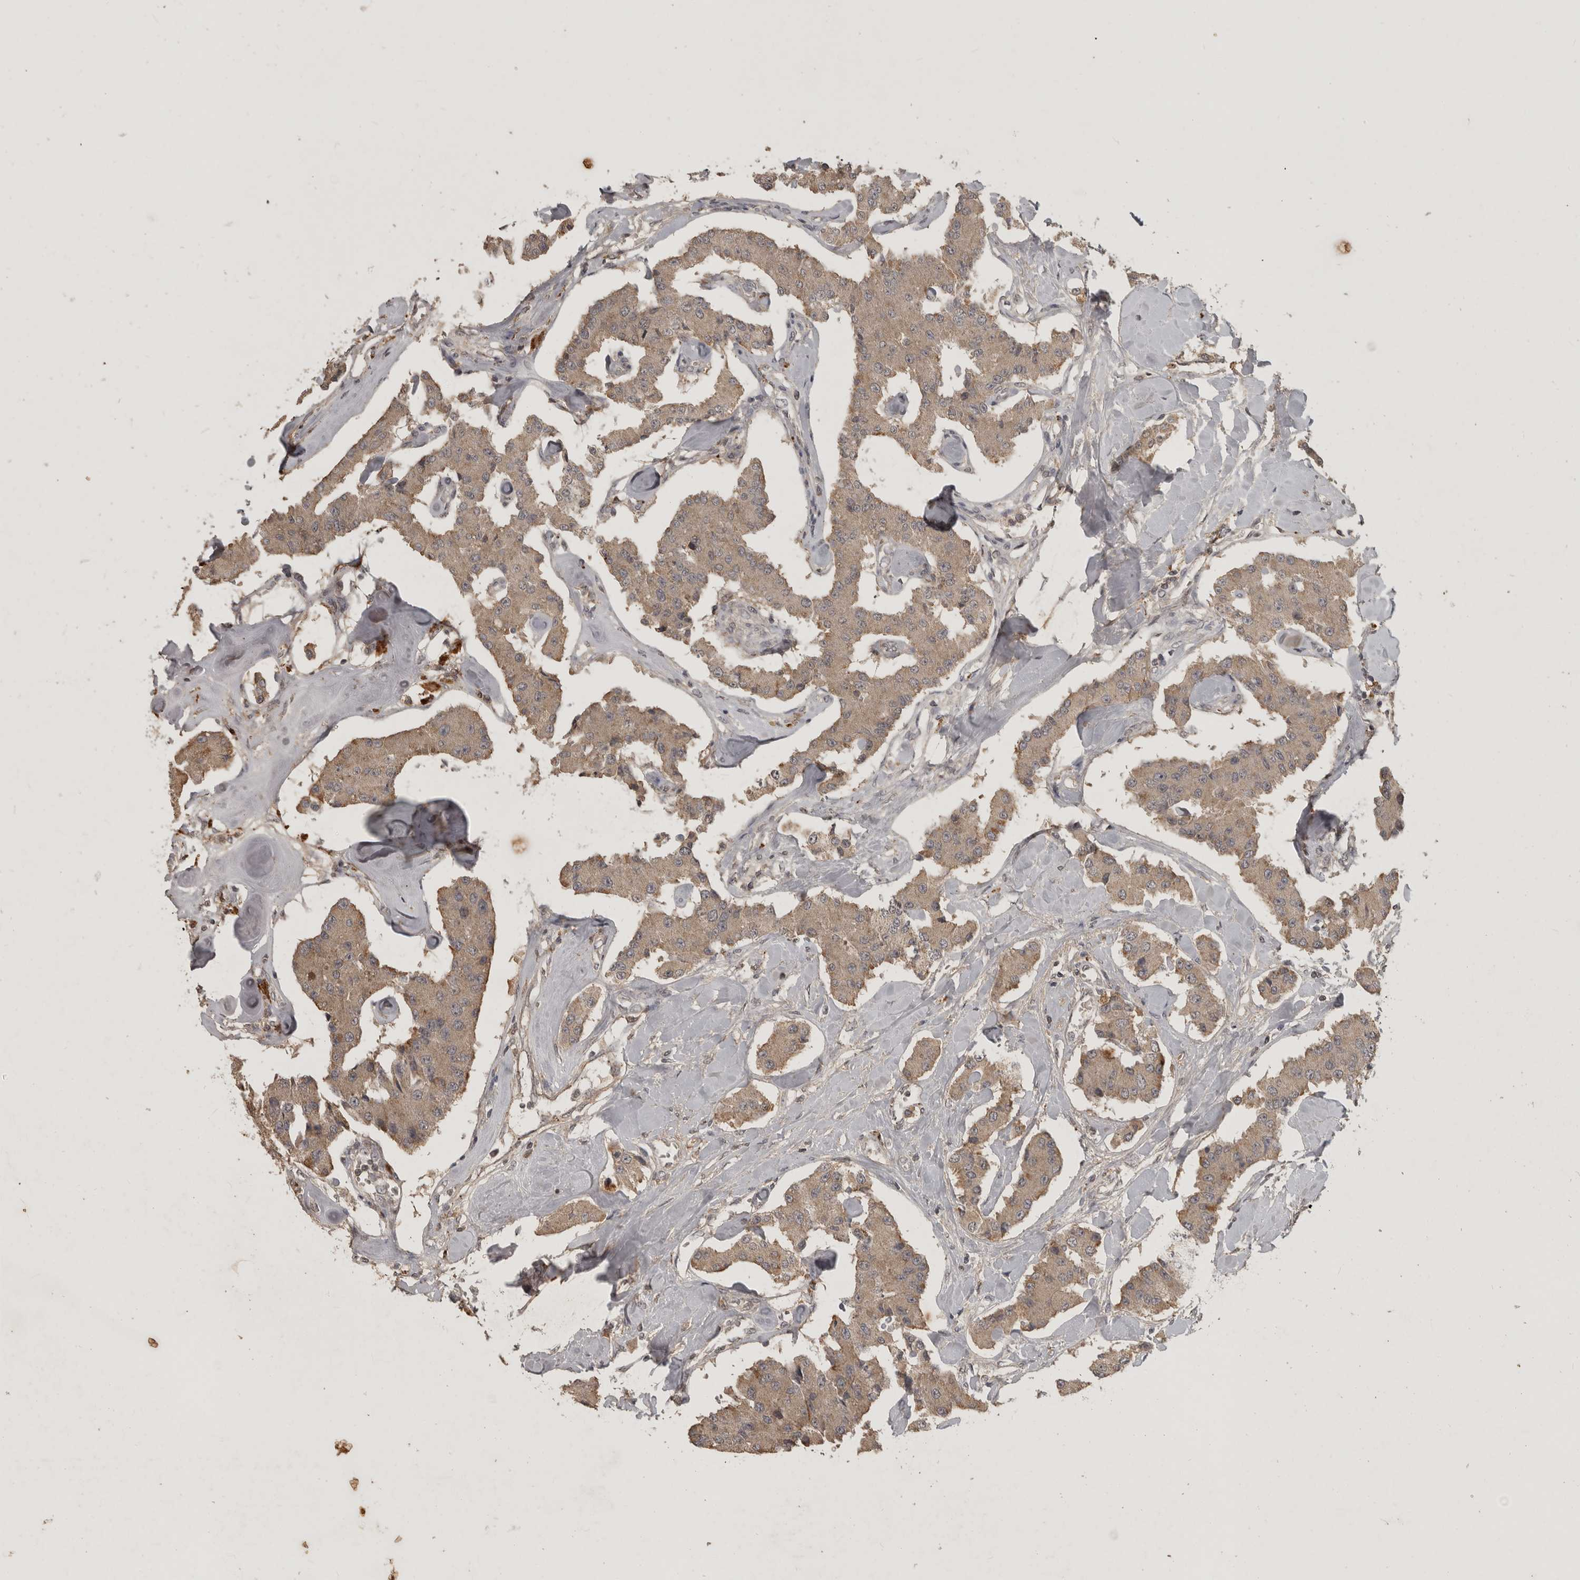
{"staining": {"intensity": "moderate", "quantity": ">75%", "location": "cytoplasmic/membranous"}, "tissue": "carcinoid", "cell_type": "Tumor cells", "image_type": "cancer", "snomed": [{"axis": "morphology", "description": "Carcinoid, malignant, NOS"}, {"axis": "topography", "description": "Pancreas"}], "caption": "Malignant carcinoid tissue exhibits moderate cytoplasmic/membranous staining in approximately >75% of tumor cells, visualized by immunohistochemistry.", "gene": "ADAMTS4", "patient": {"sex": "male", "age": 41}}